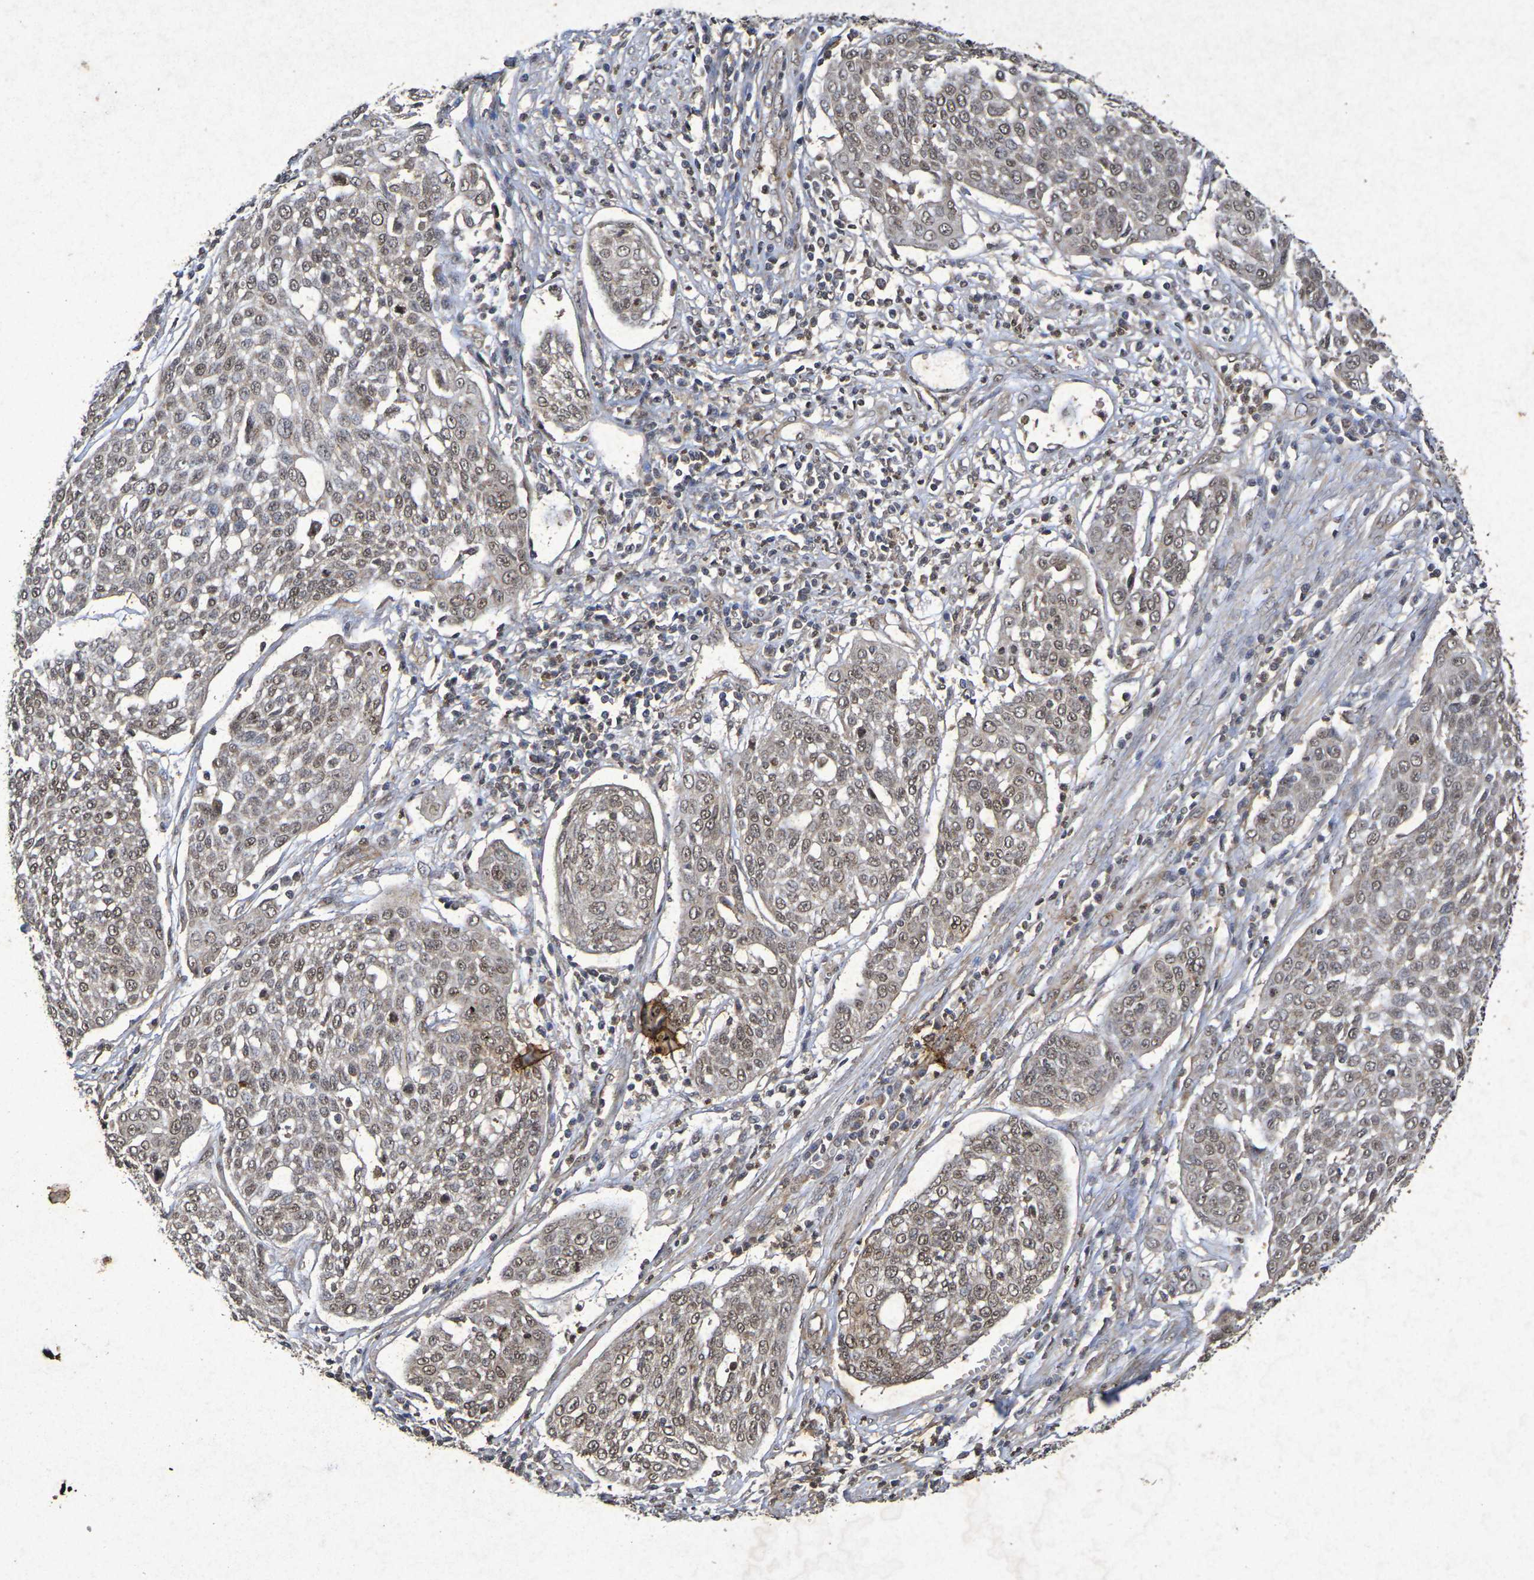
{"staining": {"intensity": "moderate", "quantity": ">75%", "location": "cytoplasmic/membranous,nuclear"}, "tissue": "cervical cancer", "cell_type": "Tumor cells", "image_type": "cancer", "snomed": [{"axis": "morphology", "description": "Squamous cell carcinoma, NOS"}, {"axis": "topography", "description": "Cervix"}], "caption": "Cervical cancer (squamous cell carcinoma) stained with a brown dye shows moderate cytoplasmic/membranous and nuclear positive expression in approximately >75% of tumor cells.", "gene": "GUCY1A2", "patient": {"sex": "female", "age": 34}}